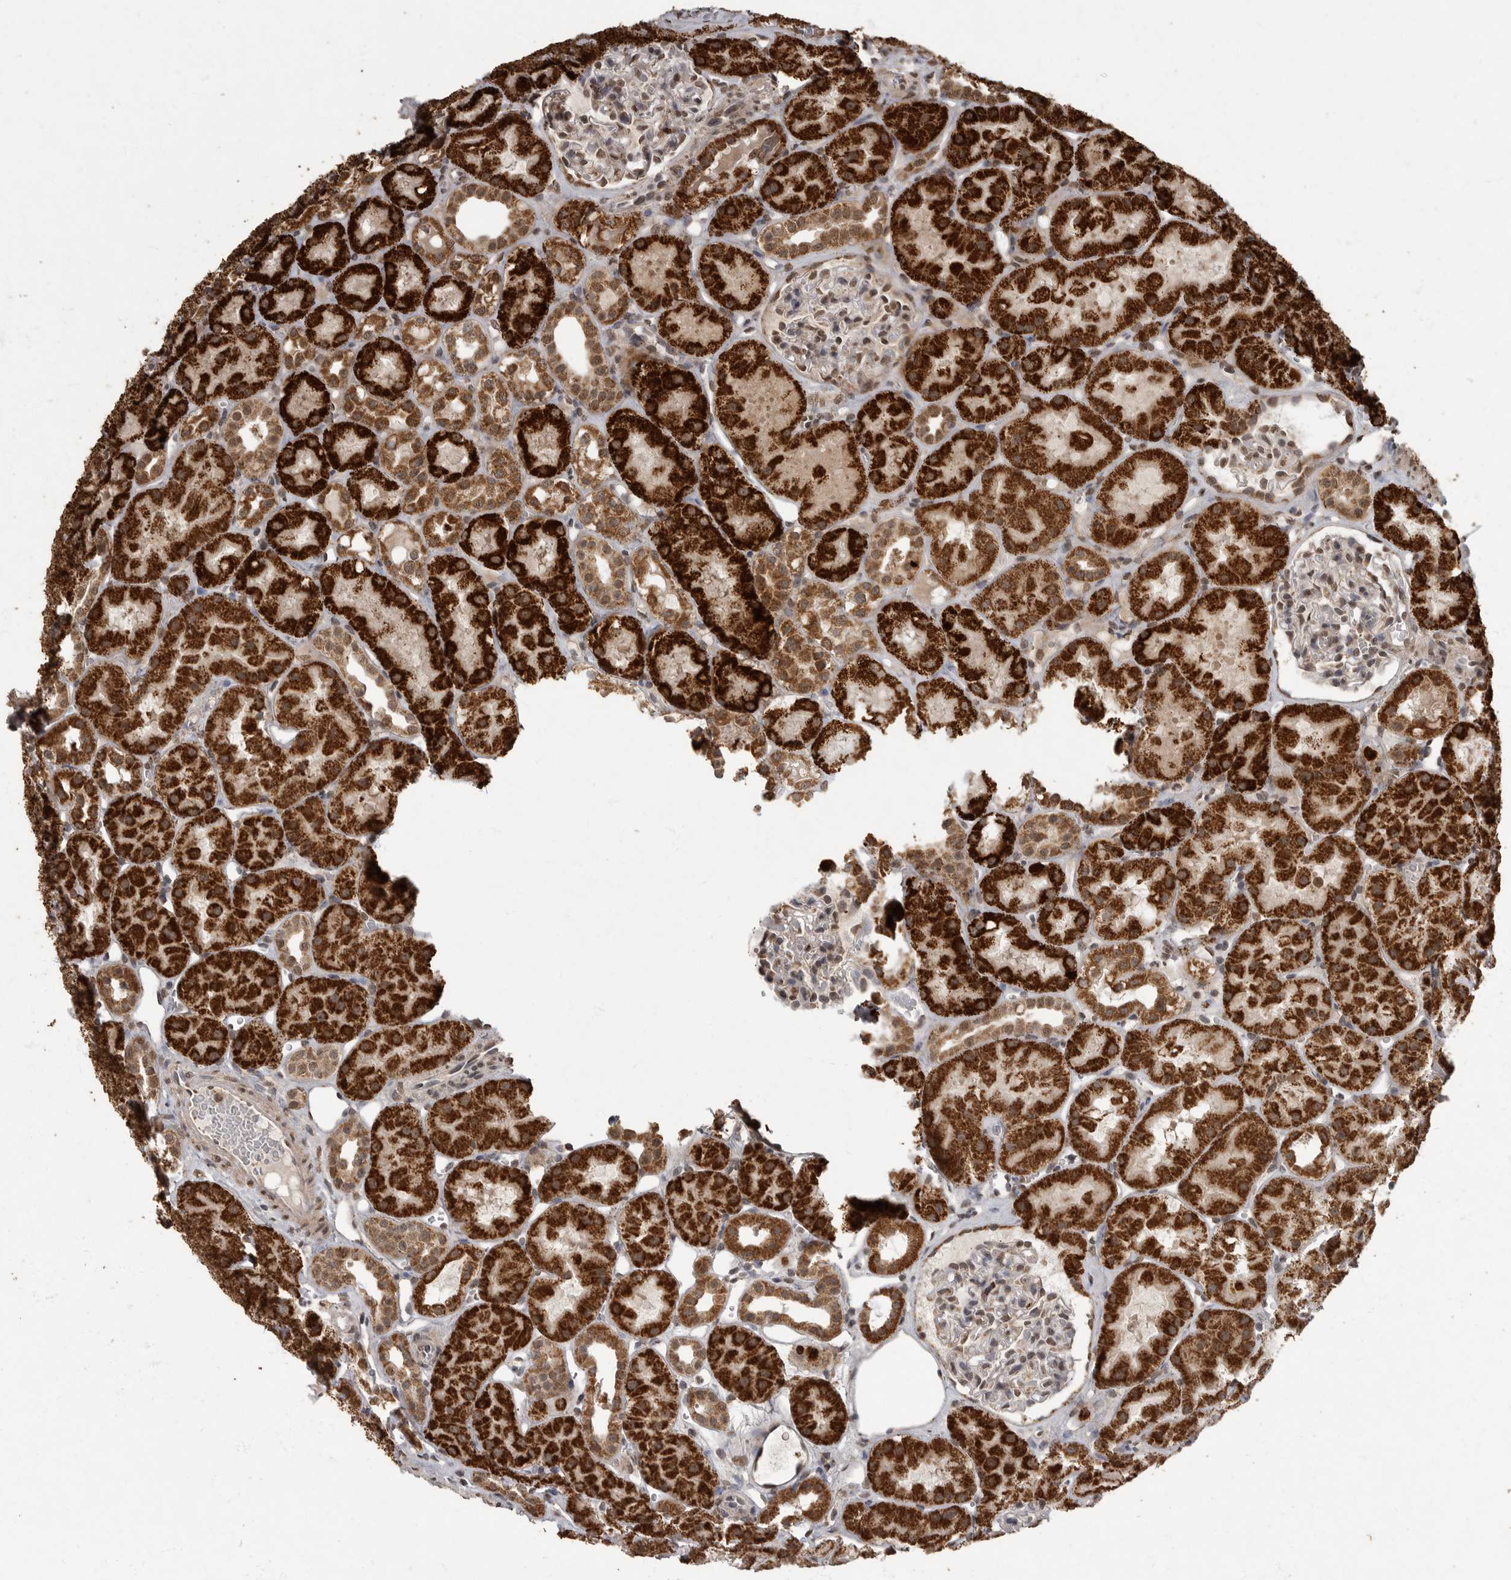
{"staining": {"intensity": "moderate", "quantity": ">75%", "location": "nuclear"}, "tissue": "kidney", "cell_type": "Cells in glomeruli", "image_type": "normal", "snomed": [{"axis": "morphology", "description": "Normal tissue, NOS"}, {"axis": "topography", "description": "Kidney"}], "caption": "Immunohistochemistry (IHC) micrograph of benign kidney stained for a protein (brown), which shows medium levels of moderate nuclear expression in about >75% of cells in glomeruli.", "gene": "MAFG", "patient": {"sex": "male", "age": 16}}